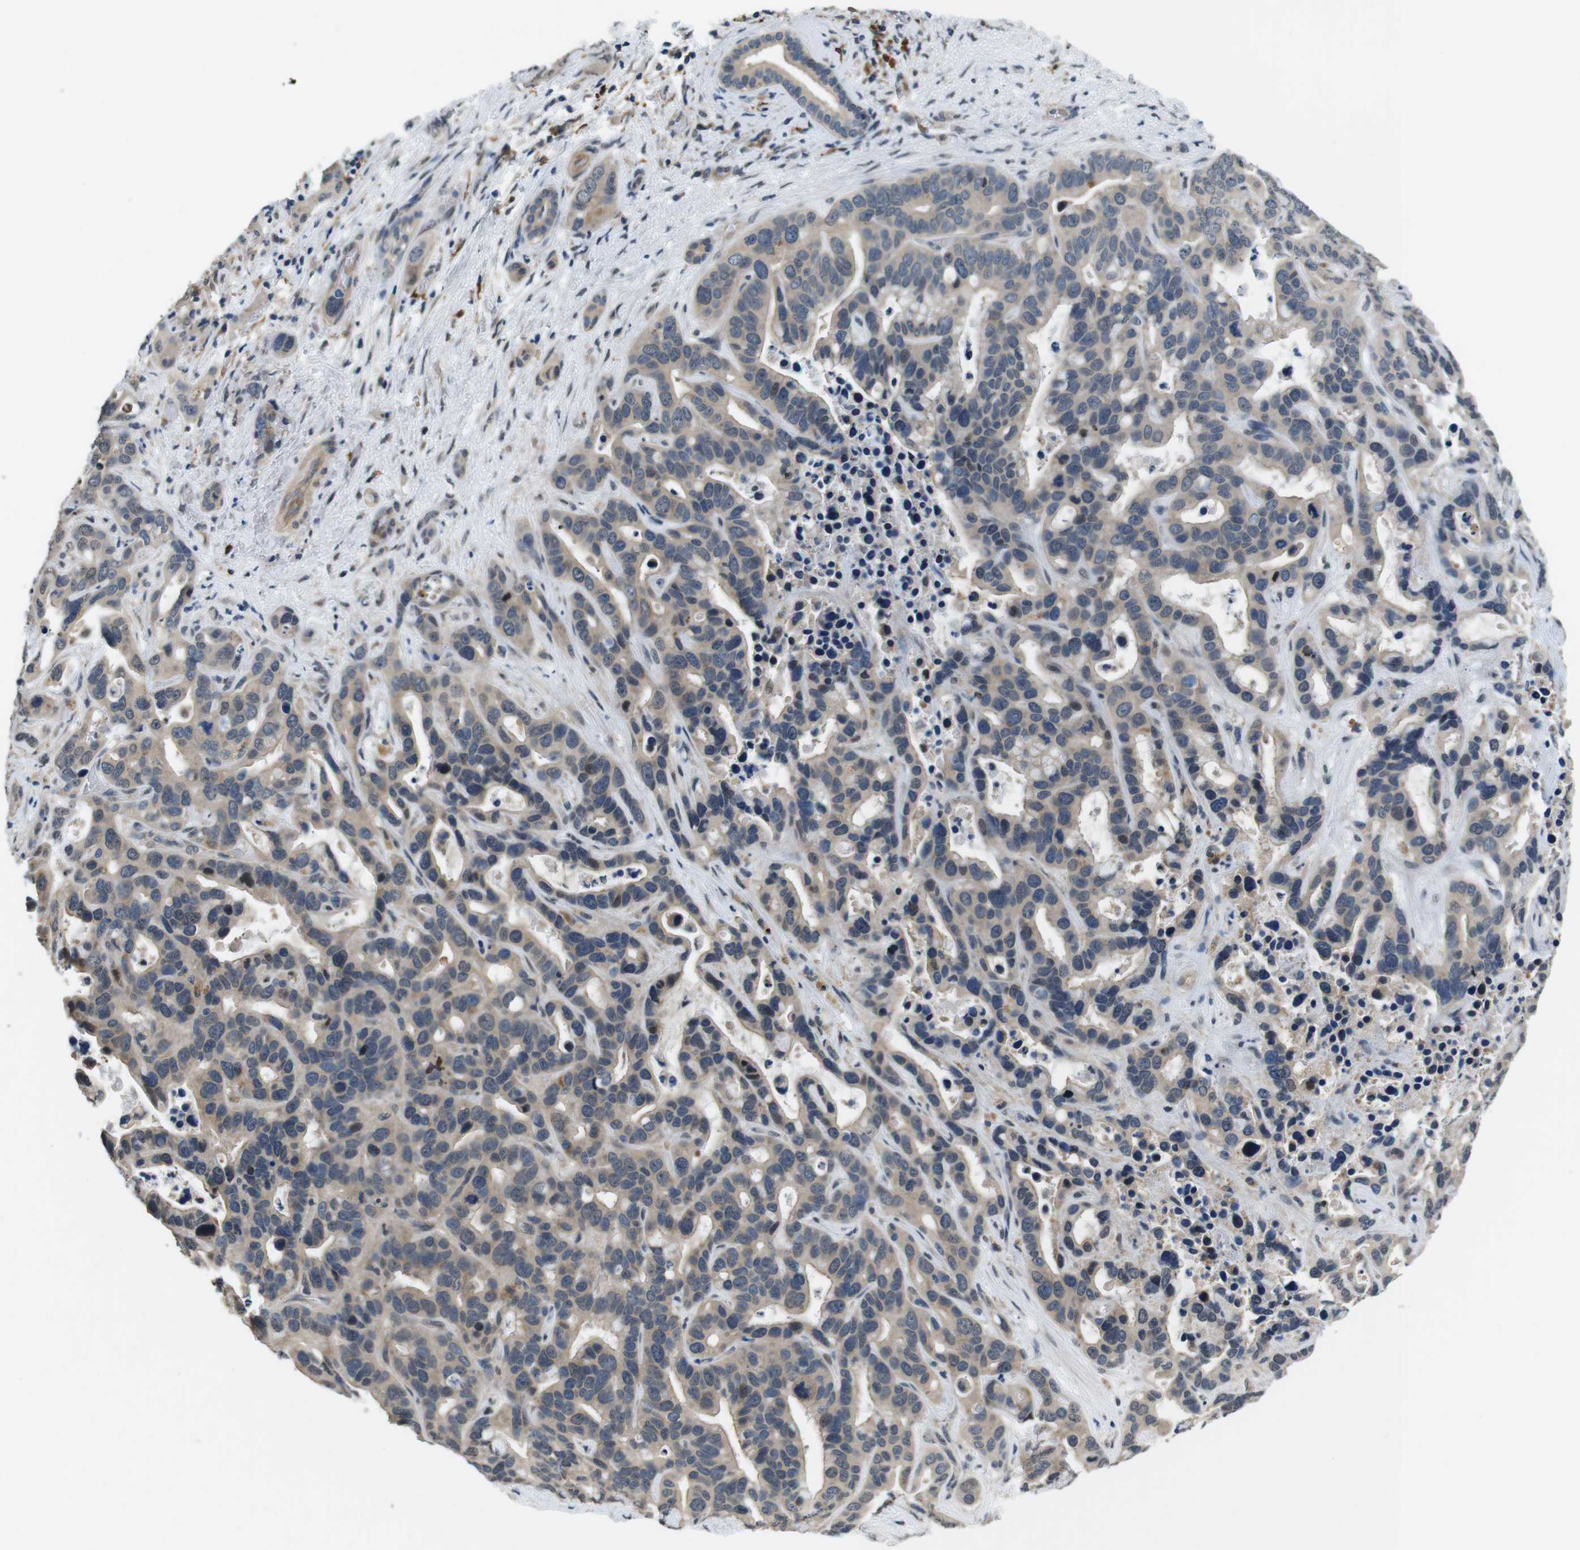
{"staining": {"intensity": "weak", "quantity": "25%-75%", "location": "cytoplasmic/membranous"}, "tissue": "liver cancer", "cell_type": "Tumor cells", "image_type": "cancer", "snomed": [{"axis": "morphology", "description": "Cholangiocarcinoma"}, {"axis": "topography", "description": "Liver"}], "caption": "Immunohistochemistry (IHC) (DAB (3,3'-diaminobenzidine)) staining of human liver cholangiocarcinoma demonstrates weak cytoplasmic/membranous protein expression in about 25%-75% of tumor cells.", "gene": "CD163L1", "patient": {"sex": "female", "age": 65}}